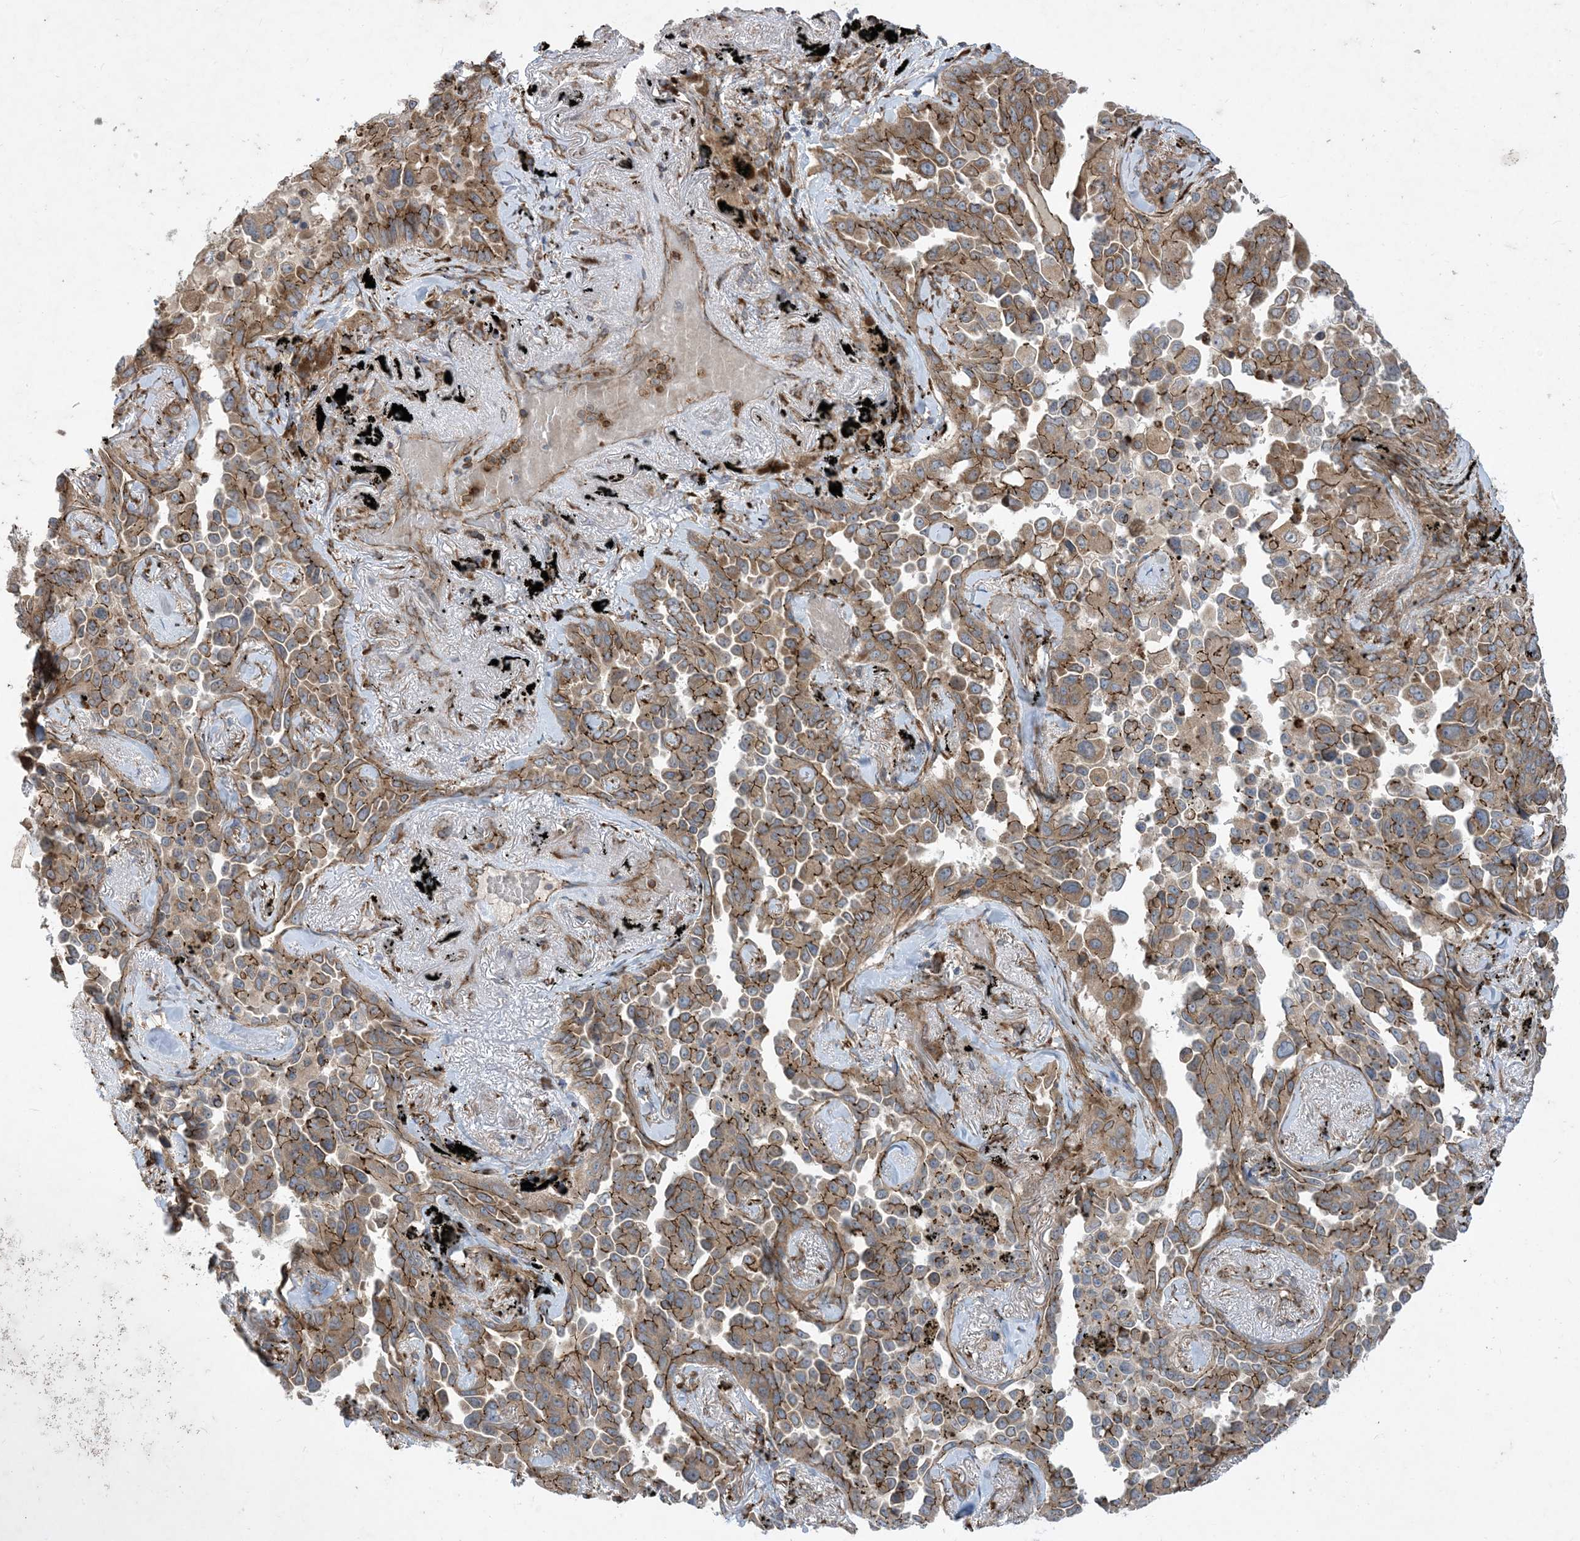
{"staining": {"intensity": "moderate", "quantity": ">75%", "location": "cytoplasmic/membranous"}, "tissue": "lung cancer", "cell_type": "Tumor cells", "image_type": "cancer", "snomed": [{"axis": "morphology", "description": "Adenocarcinoma, NOS"}, {"axis": "topography", "description": "Lung"}], "caption": "A high-resolution image shows IHC staining of lung cancer, which shows moderate cytoplasmic/membranous expression in approximately >75% of tumor cells.", "gene": "OTOP1", "patient": {"sex": "female", "age": 67}}